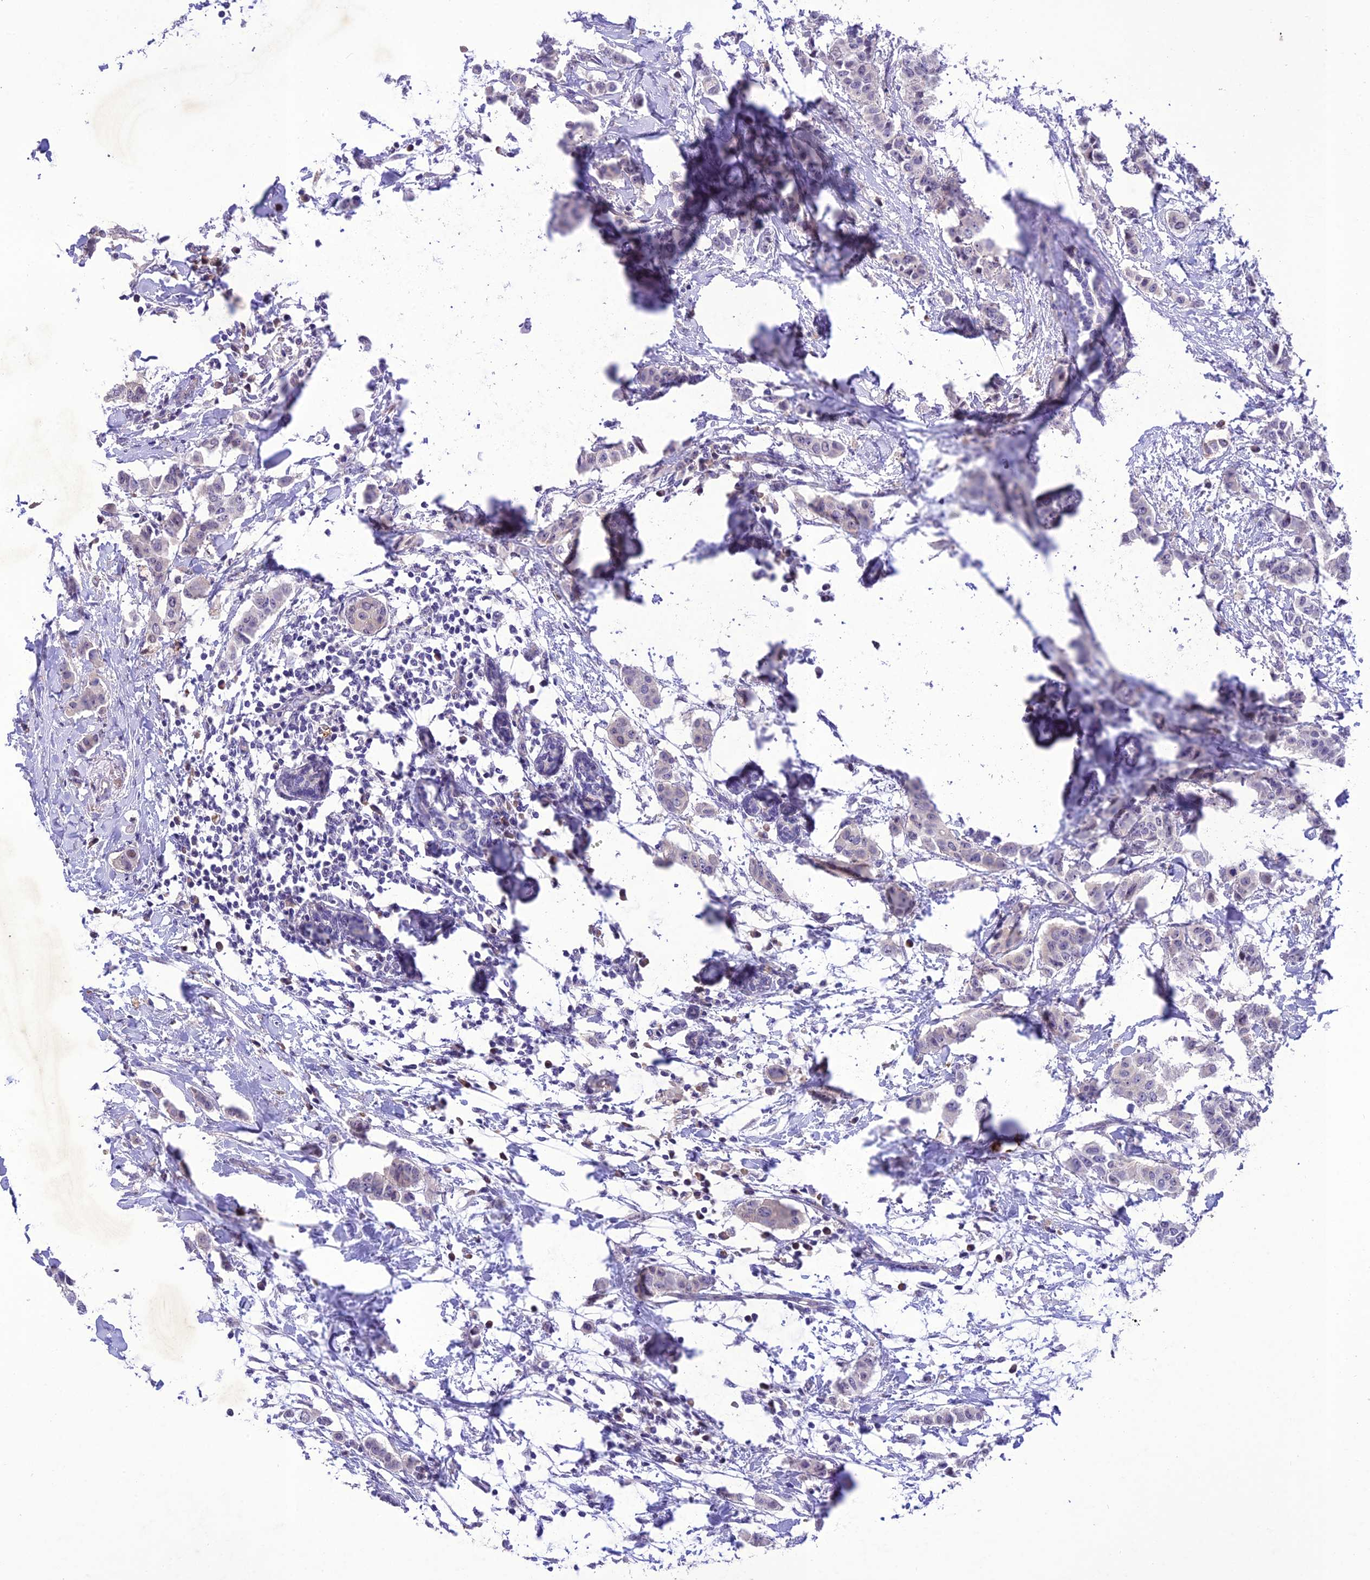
{"staining": {"intensity": "negative", "quantity": "none", "location": "none"}, "tissue": "breast cancer", "cell_type": "Tumor cells", "image_type": "cancer", "snomed": [{"axis": "morphology", "description": "Duct carcinoma"}, {"axis": "topography", "description": "Breast"}], "caption": "Immunohistochemical staining of infiltrating ductal carcinoma (breast) displays no significant positivity in tumor cells.", "gene": "ANKRD52", "patient": {"sex": "female", "age": 40}}